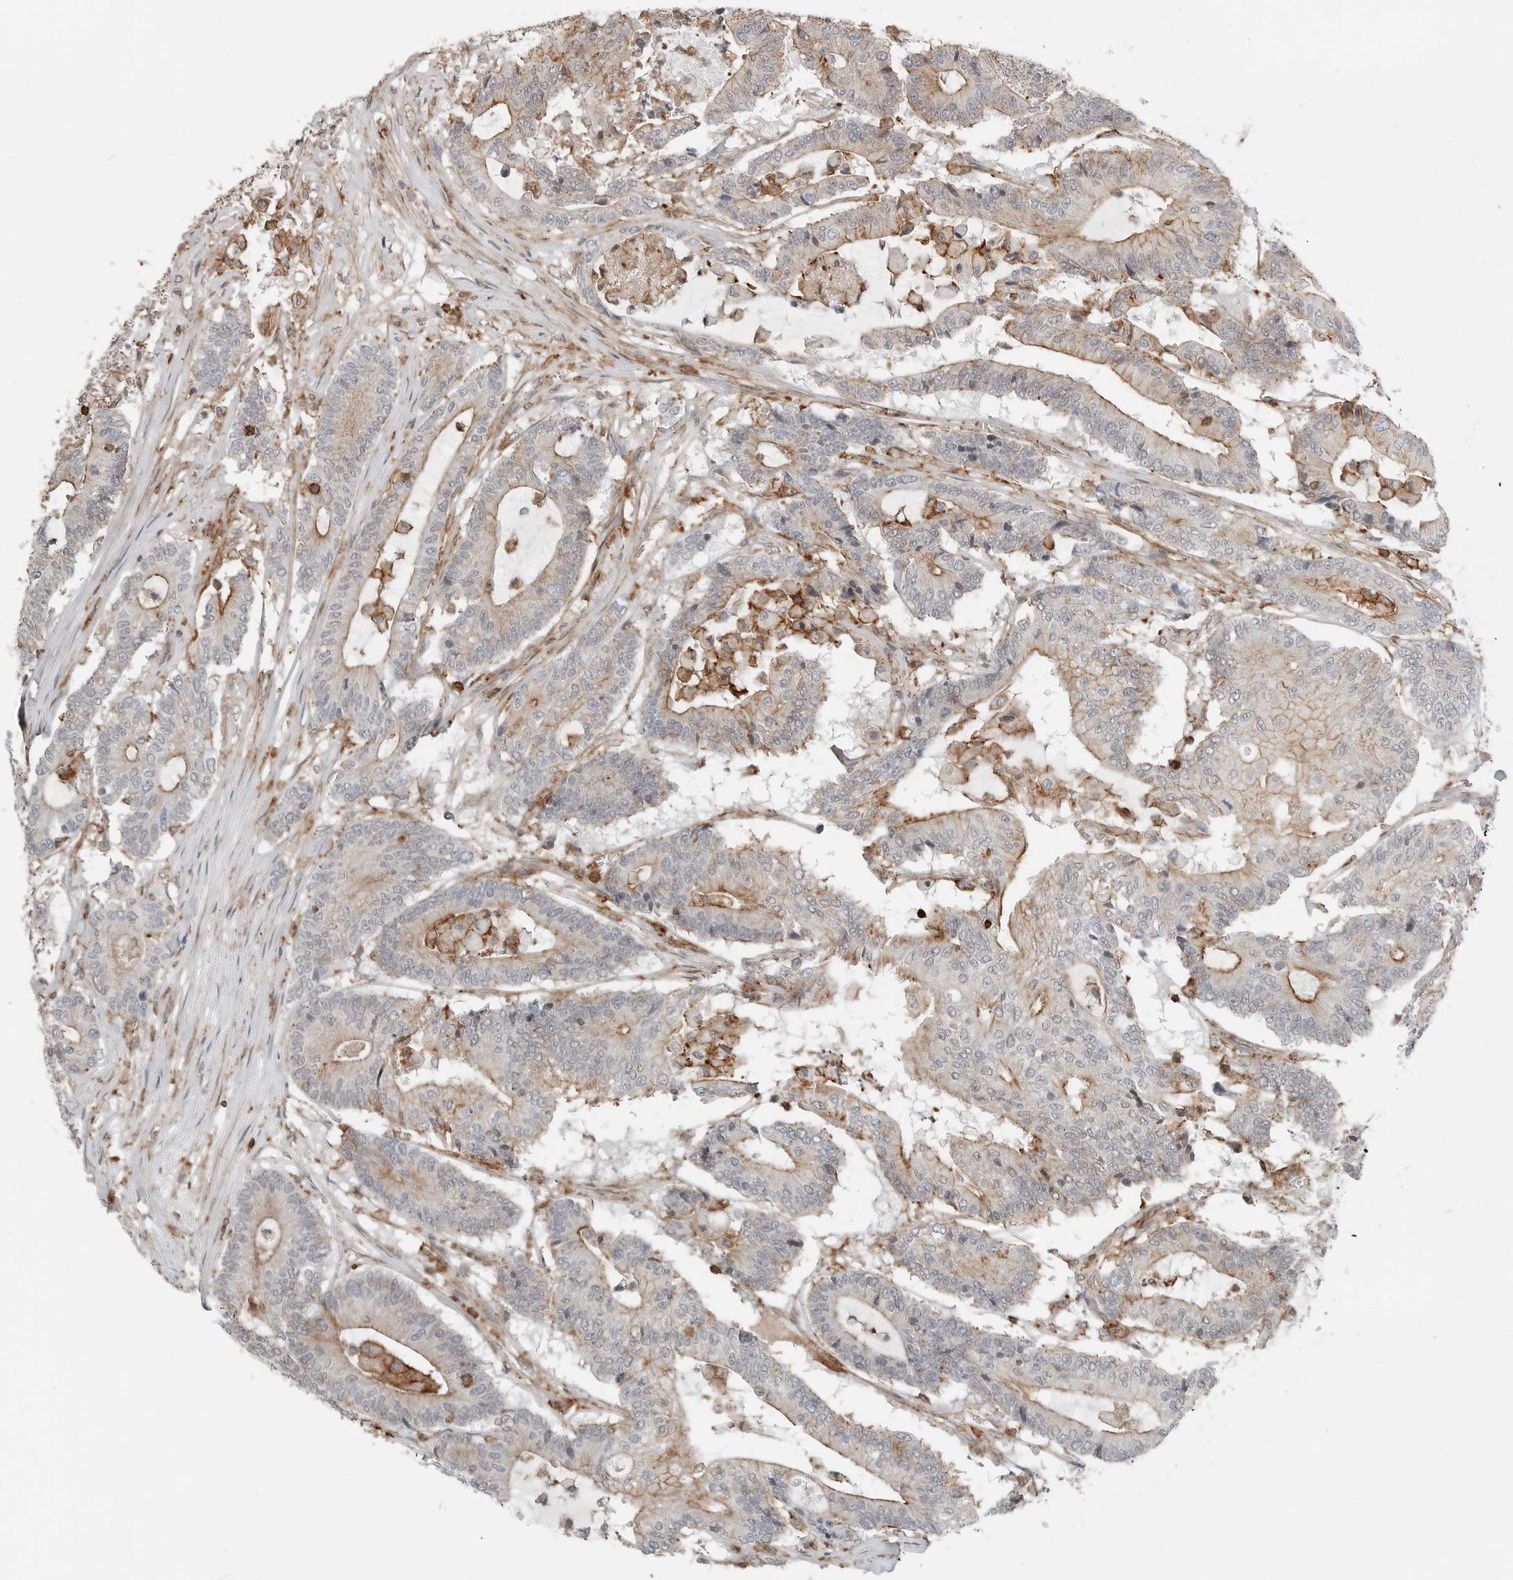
{"staining": {"intensity": "moderate", "quantity": "25%-75%", "location": "cytoplasmic/membranous"}, "tissue": "colorectal cancer", "cell_type": "Tumor cells", "image_type": "cancer", "snomed": [{"axis": "morphology", "description": "Adenocarcinoma, NOS"}, {"axis": "topography", "description": "Colon"}], "caption": "Protein positivity by IHC reveals moderate cytoplasmic/membranous expression in approximately 25%-75% of tumor cells in colorectal cancer (adenocarcinoma).", "gene": "LEFTY2", "patient": {"sex": "female", "age": 84}}